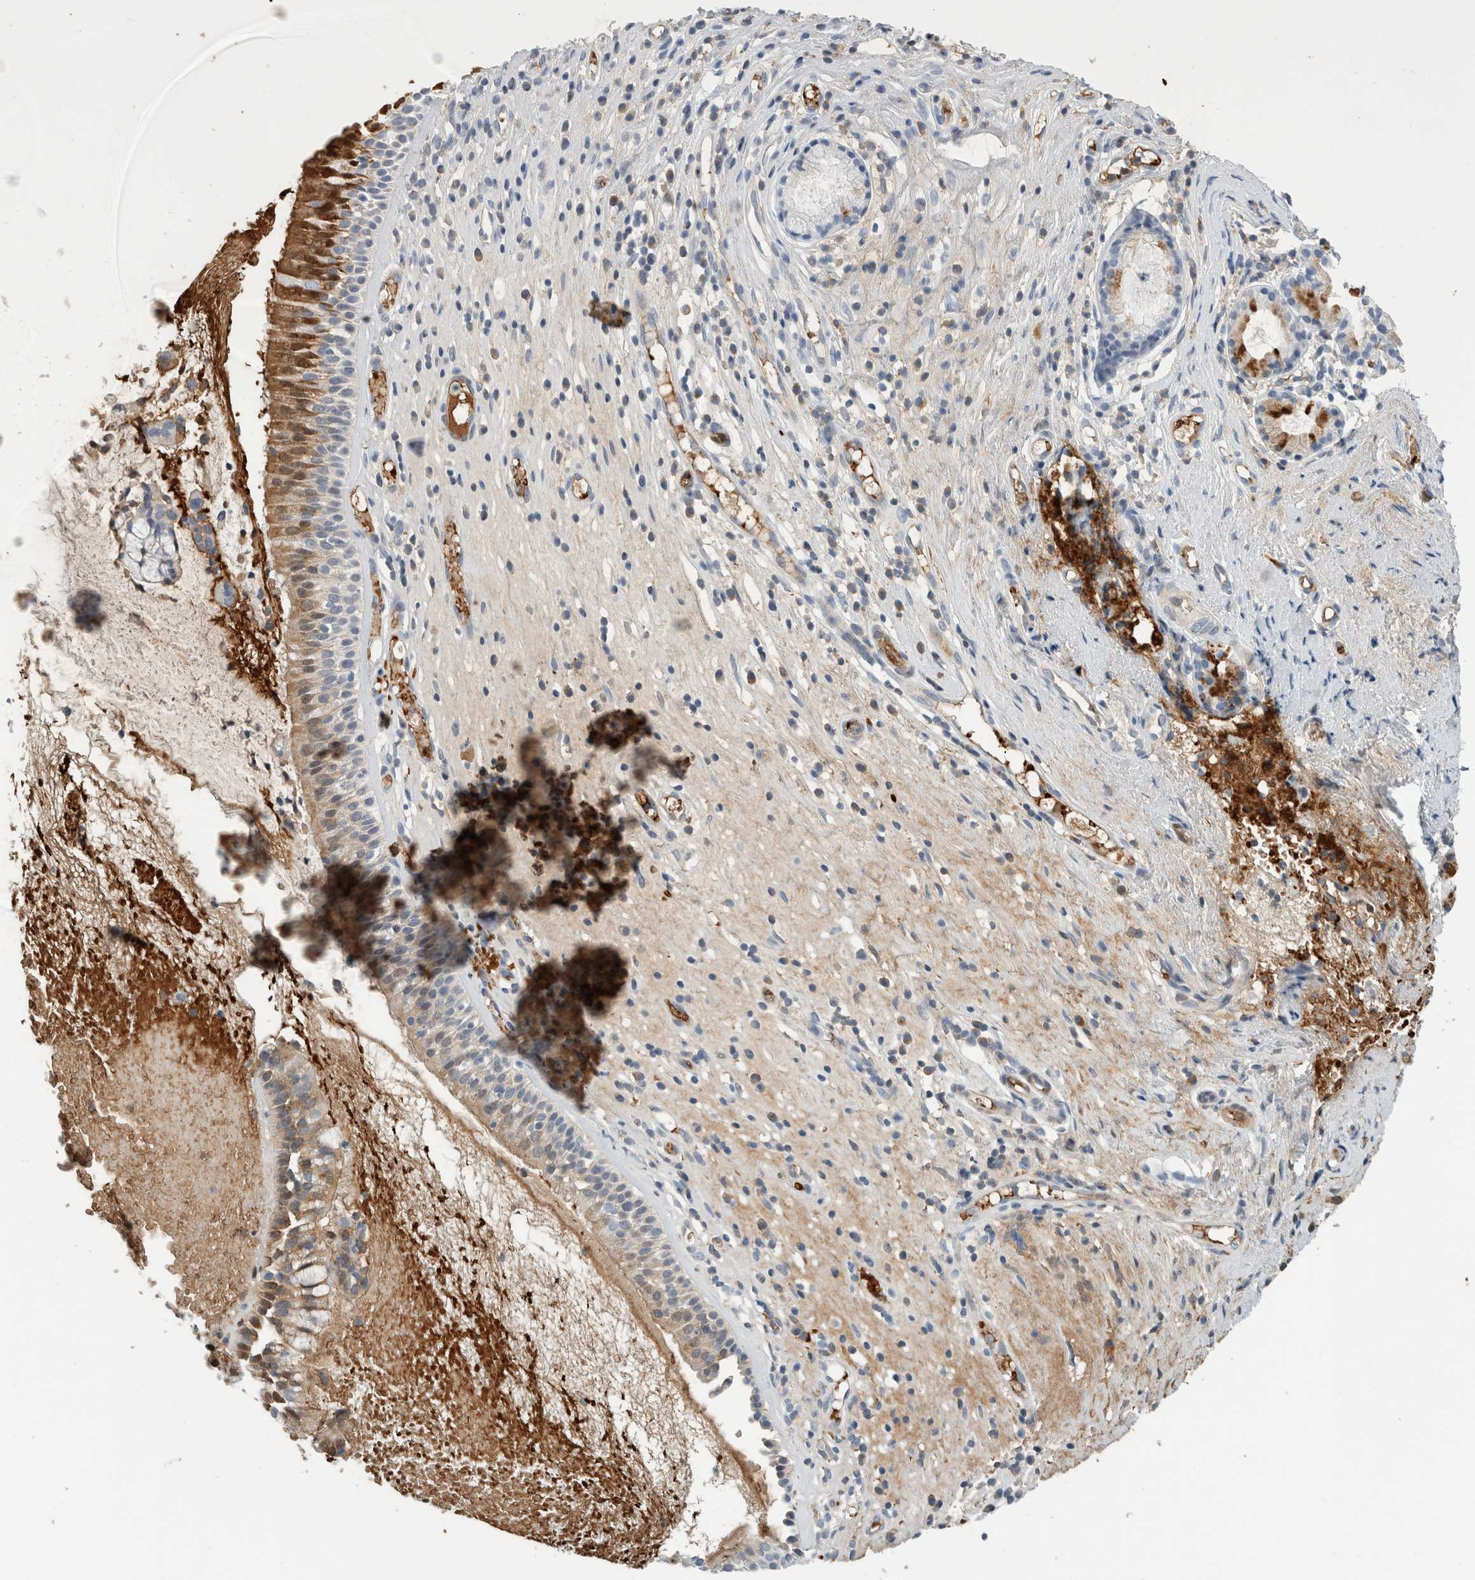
{"staining": {"intensity": "moderate", "quantity": "25%-75%", "location": "cytoplasmic/membranous"}, "tissue": "nasopharynx", "cell_type": "Respiratory epithelial cells", "image_type": "normal", "snomed": [{"axis": "morphology", "description": "Normal tissue, NOS"}, {"axis": "topography", "description": "Nasopharynx"}], "caption": "Benign nasopharynx shows moderate cytoplasmic/membranous positivity in approximately 25%-75% of respiratory epithelial cells, visualized by immunohistochemistry.", "gene": "CA1", "patient": {"sex": "female", "age": 39}}